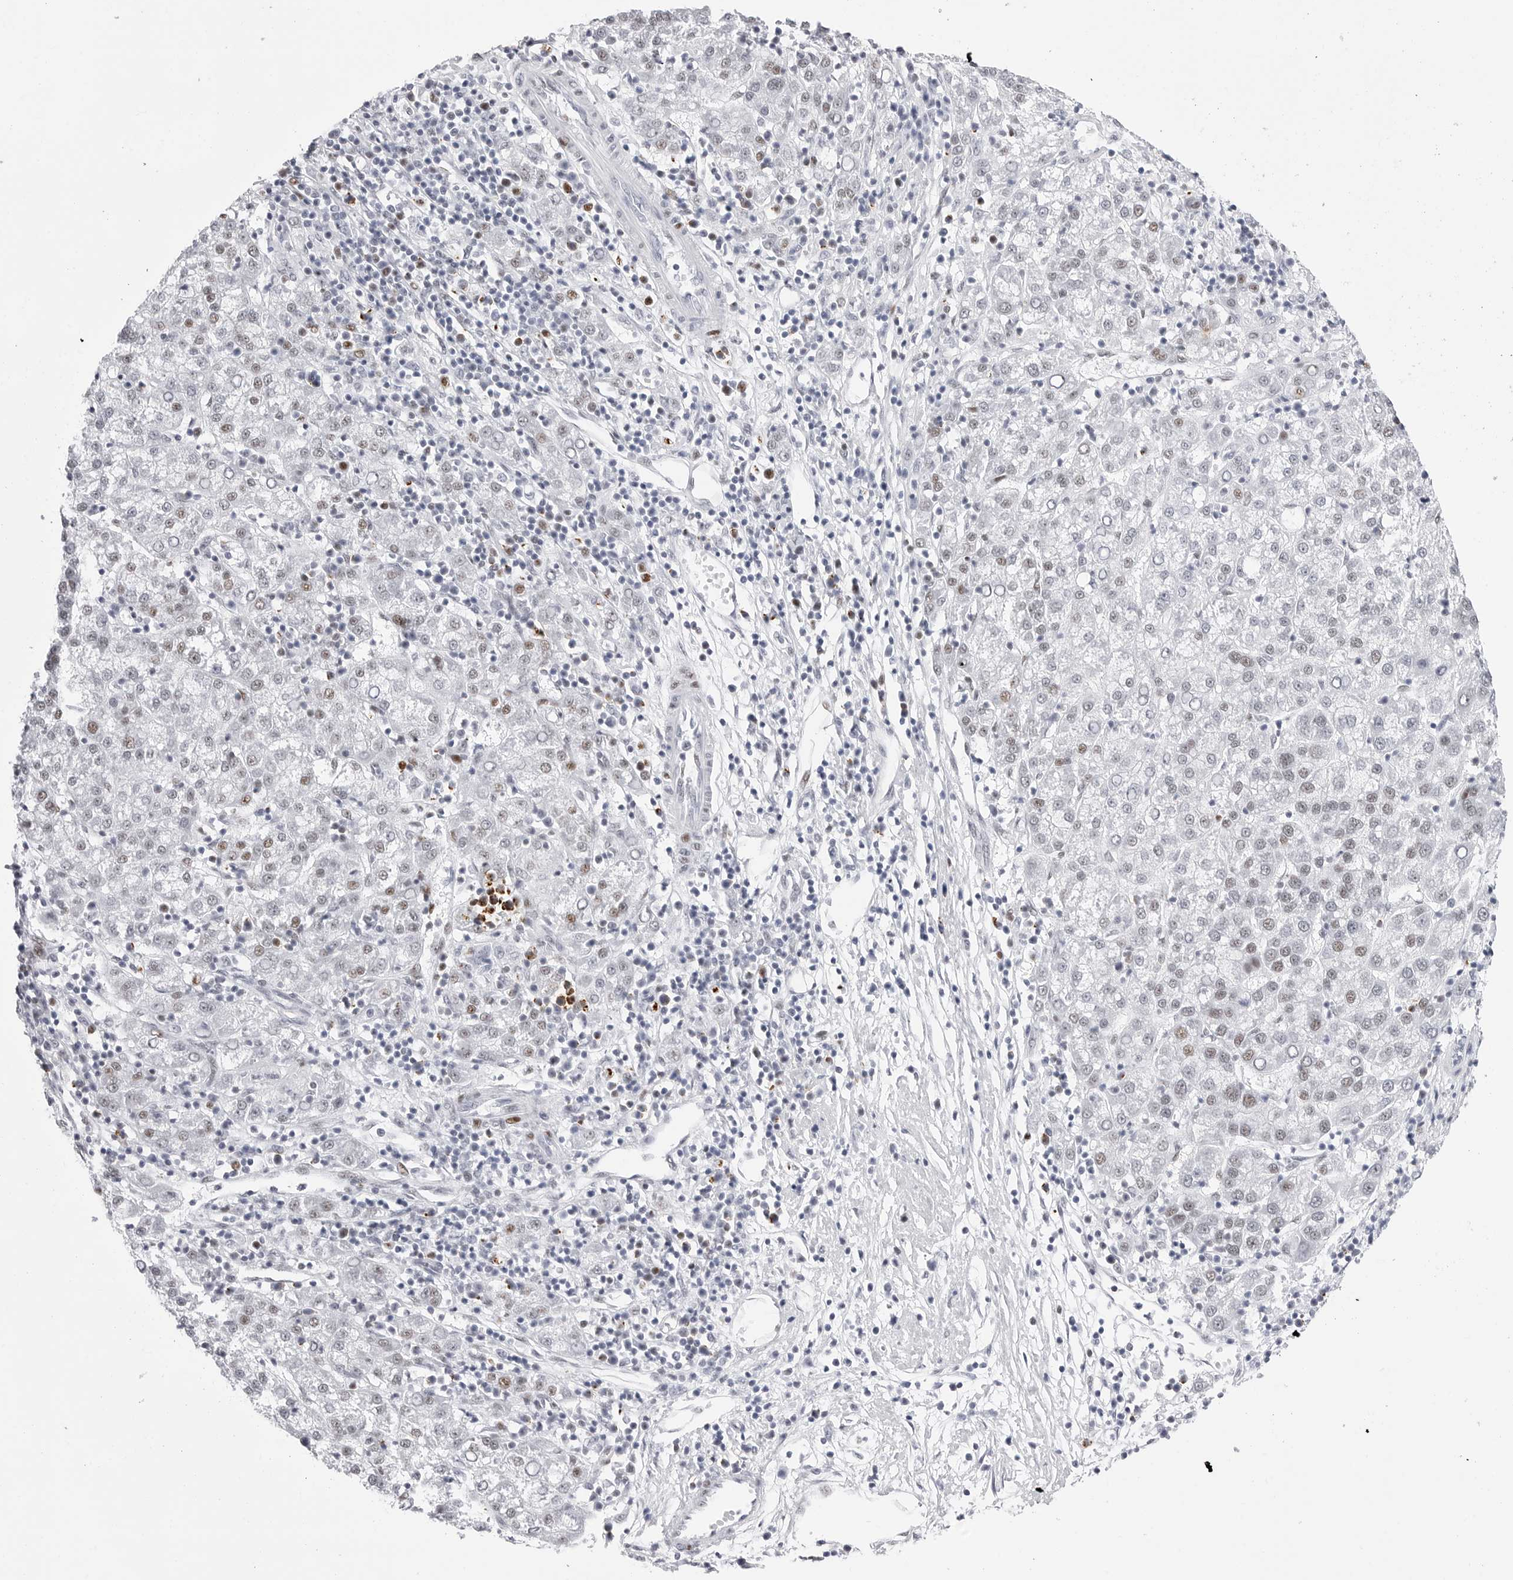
{"staining": {"intensity": "moderate", "quantity": "25%-75%", "location": "nuclear"}, "tissue": "liver cancer", "cell_type": "Tumor cells", "image_type": "cancer", "snomed": [{"axis": "morphology", "description": "Carcinoma, Hepatocellular, NOS"}, {"axis": "topography", "description": "Liver"}], "caption": "Immunohistochemistry of human liver cancer (hepatocellular carcinoma) exhibits medium levels of moderate nuclear positivity in about 25%-75% of tumor cells.", "gene": "NASP", "patient": {"sex": "female", "age": 58}}